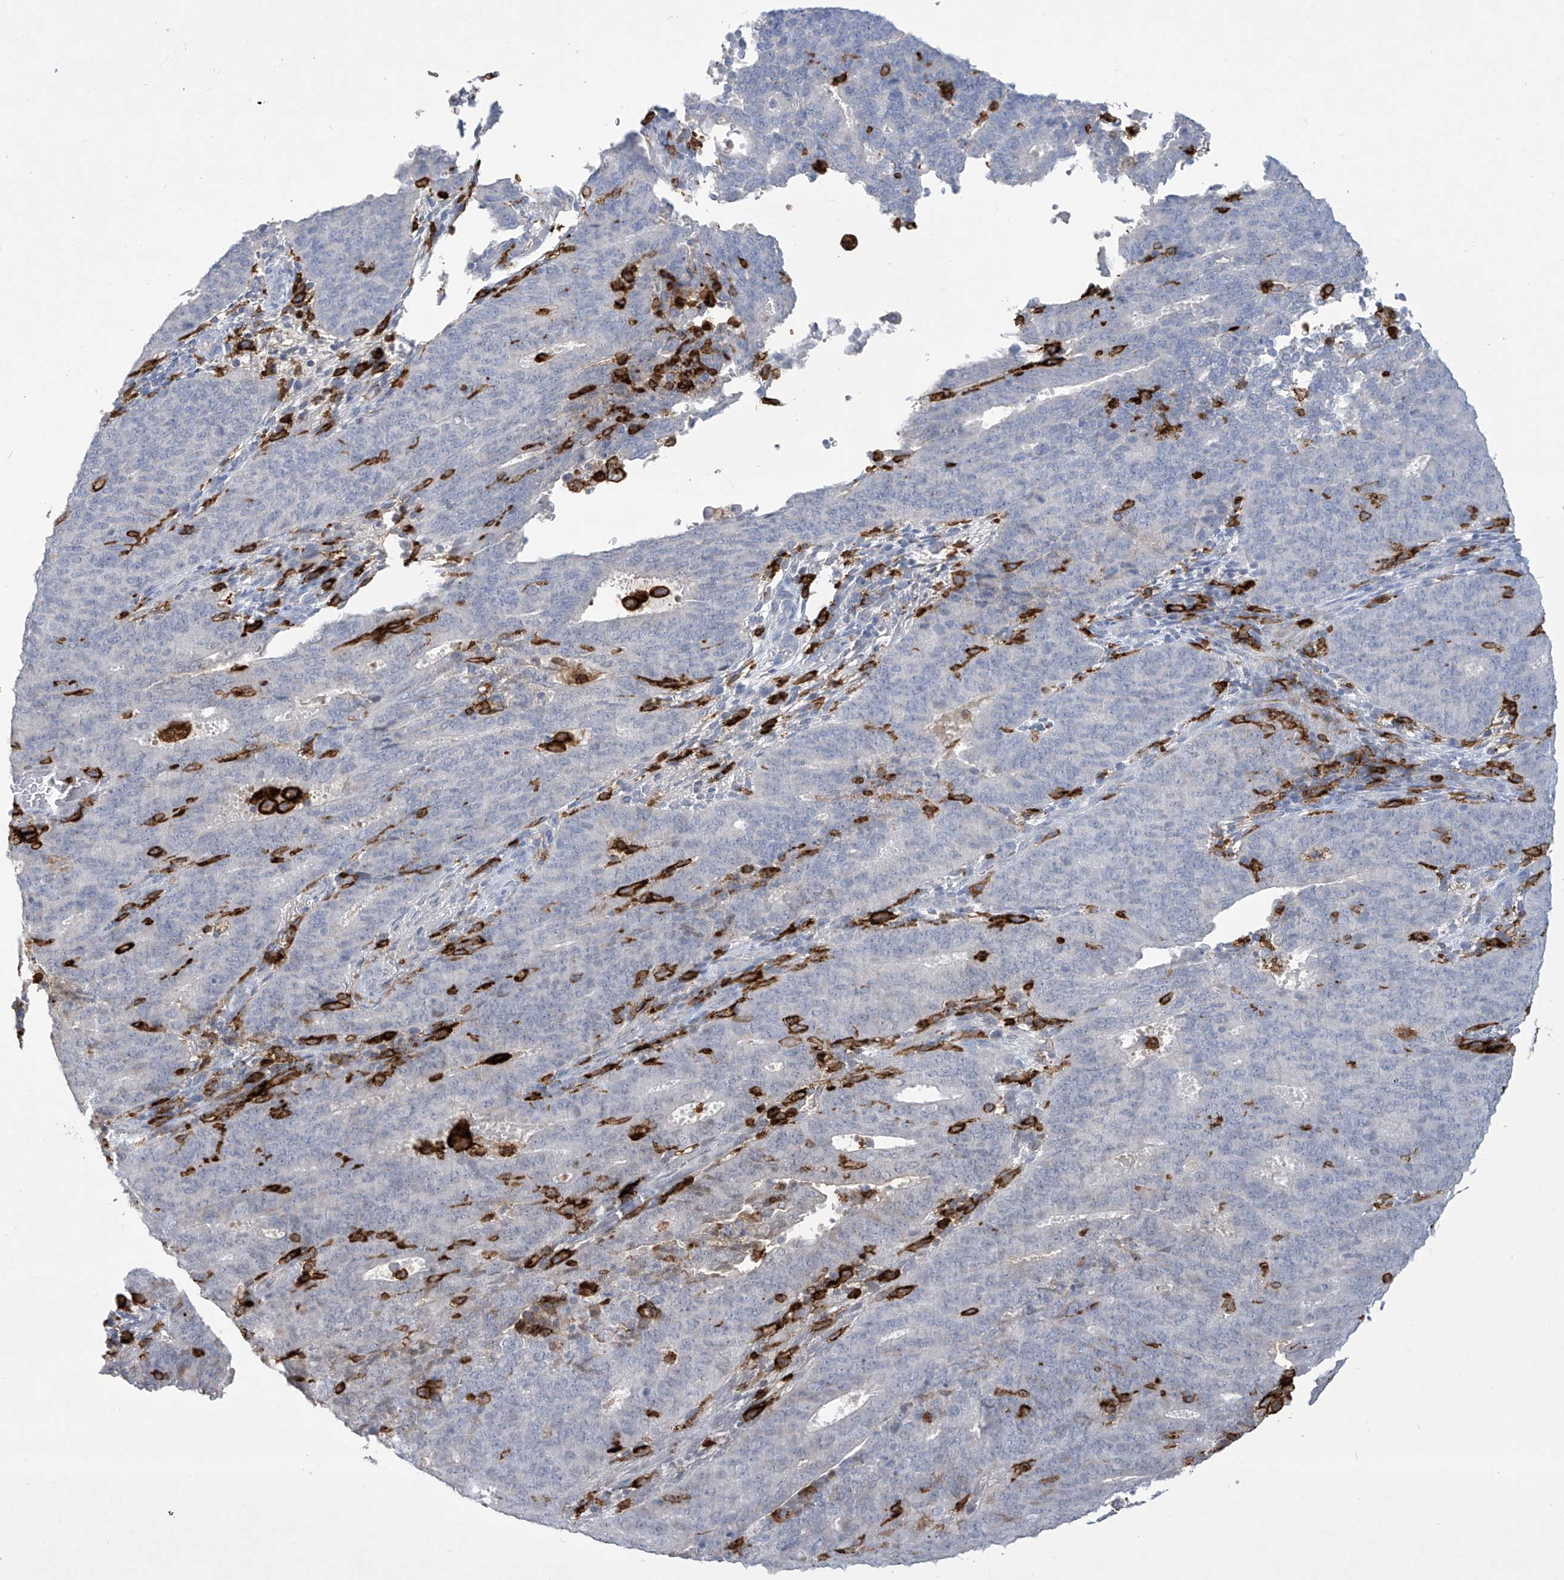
{"staining": {"intensity": "negative", "quantity": "none", "location": "none"}, "tissue": "cervical cancer", "cell_type": "Tumor cells", "image_type": "cancer", "snomed": [{"axis": "morphology", "description": "Adenocarcinoma, NOS"}, {"axis": "topography", "description": "Cervix"}], "caption": "Tumor cells are negative for protein expression in human cervical cancer.", "gene": "FCGR3A", "patient": {"sex": "female", "age": 44}}